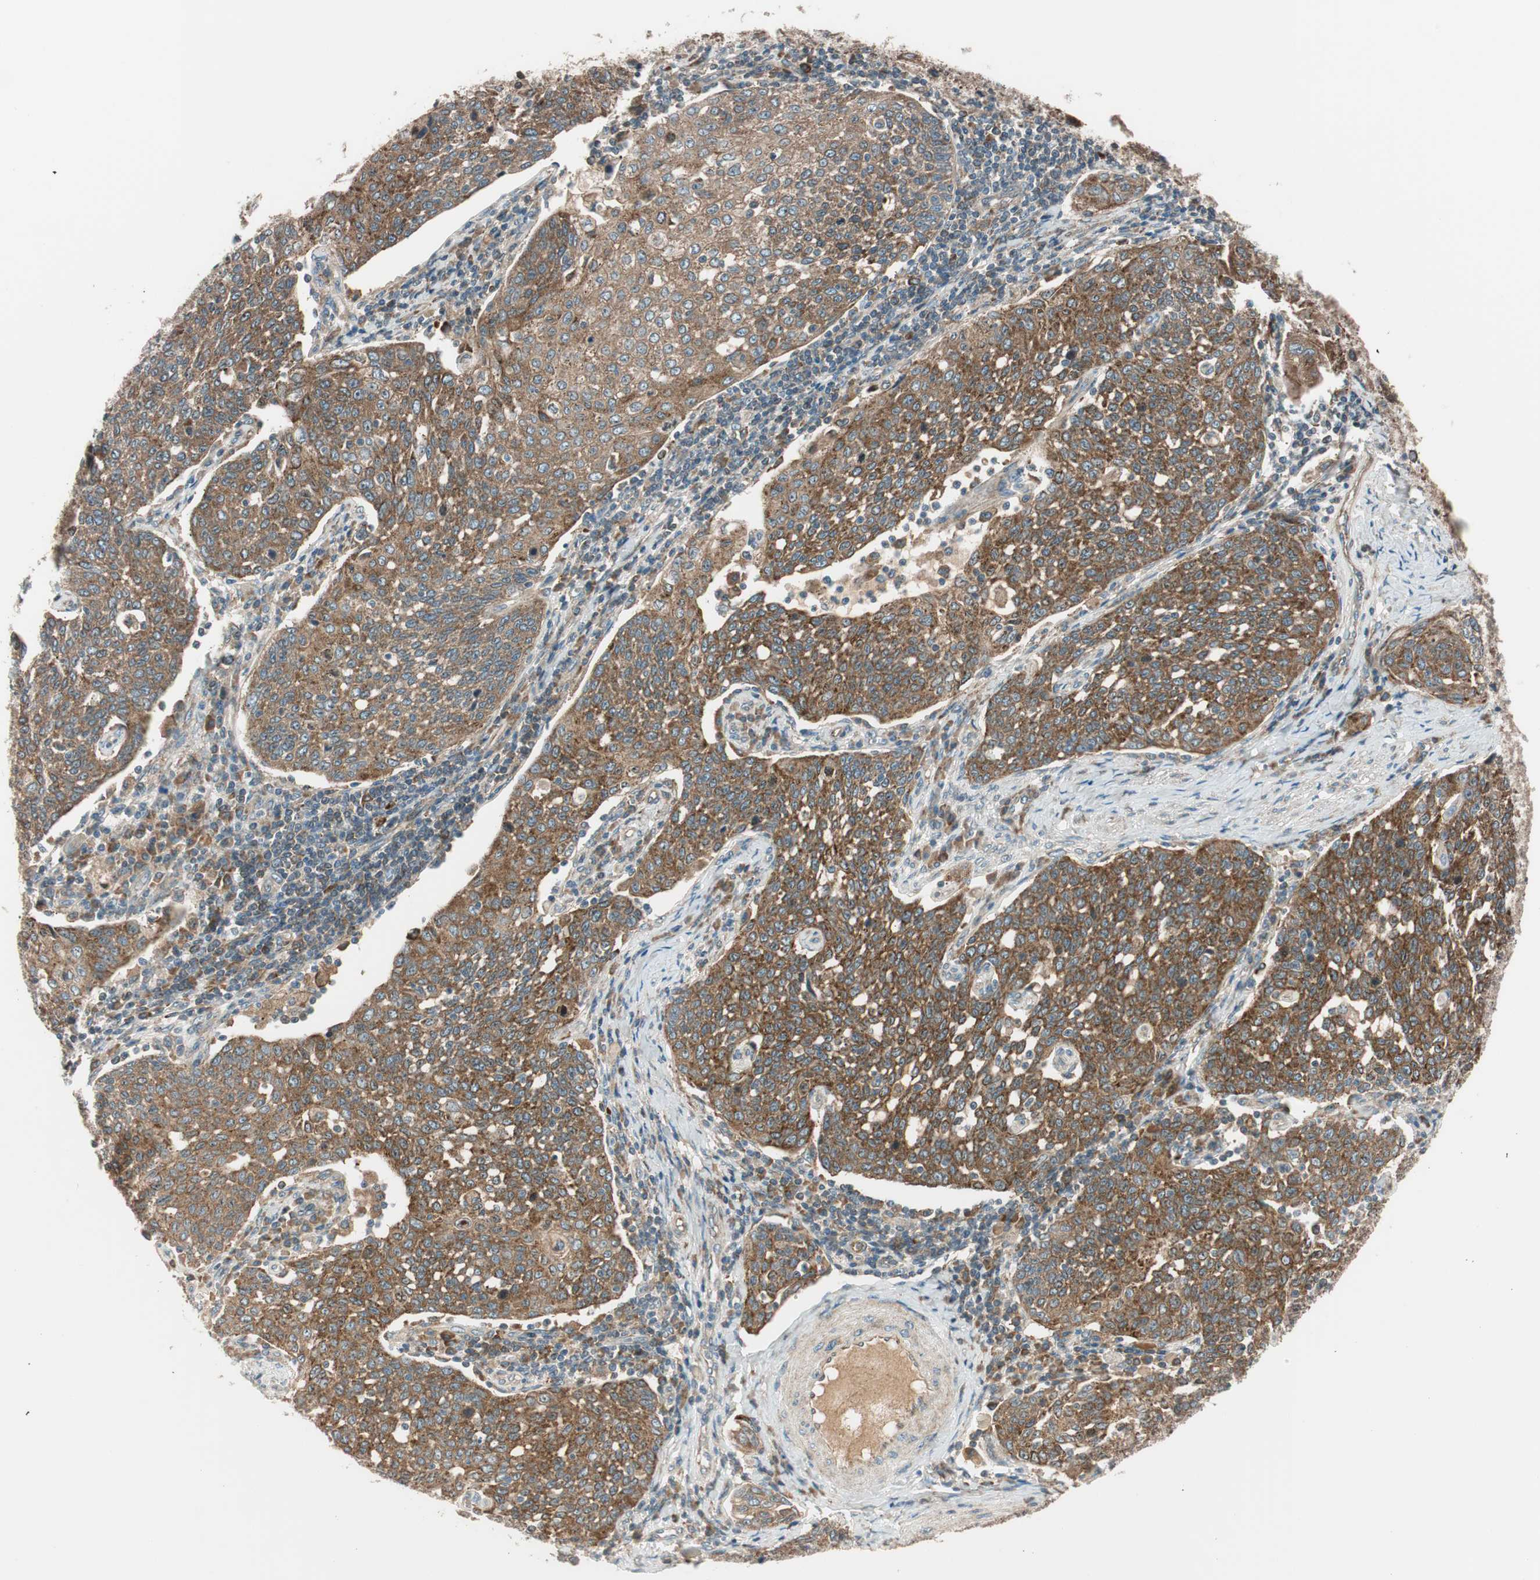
{"staining": {"intensity": "strong", "quantity": ">75%", "location": "cytoplasmic/membranous"}, "tissue": "cervical cancer", "cell_type": "Tumor cells", "image_type": "cancer", "snomed": [{"axis": "morphology", "description": "Squamous cell carcinoma, NOS"}, {"axis": "topography", "description": "Cervix"}], "caption": "Protein staining by IHC exhibits strong cytoplasmic/membranous expression in approximately >75% of tumor cells in squamous cell carcinoma (cervical).", "gene": "ABI1", "patient": {"sex": "female", "age": 34}}